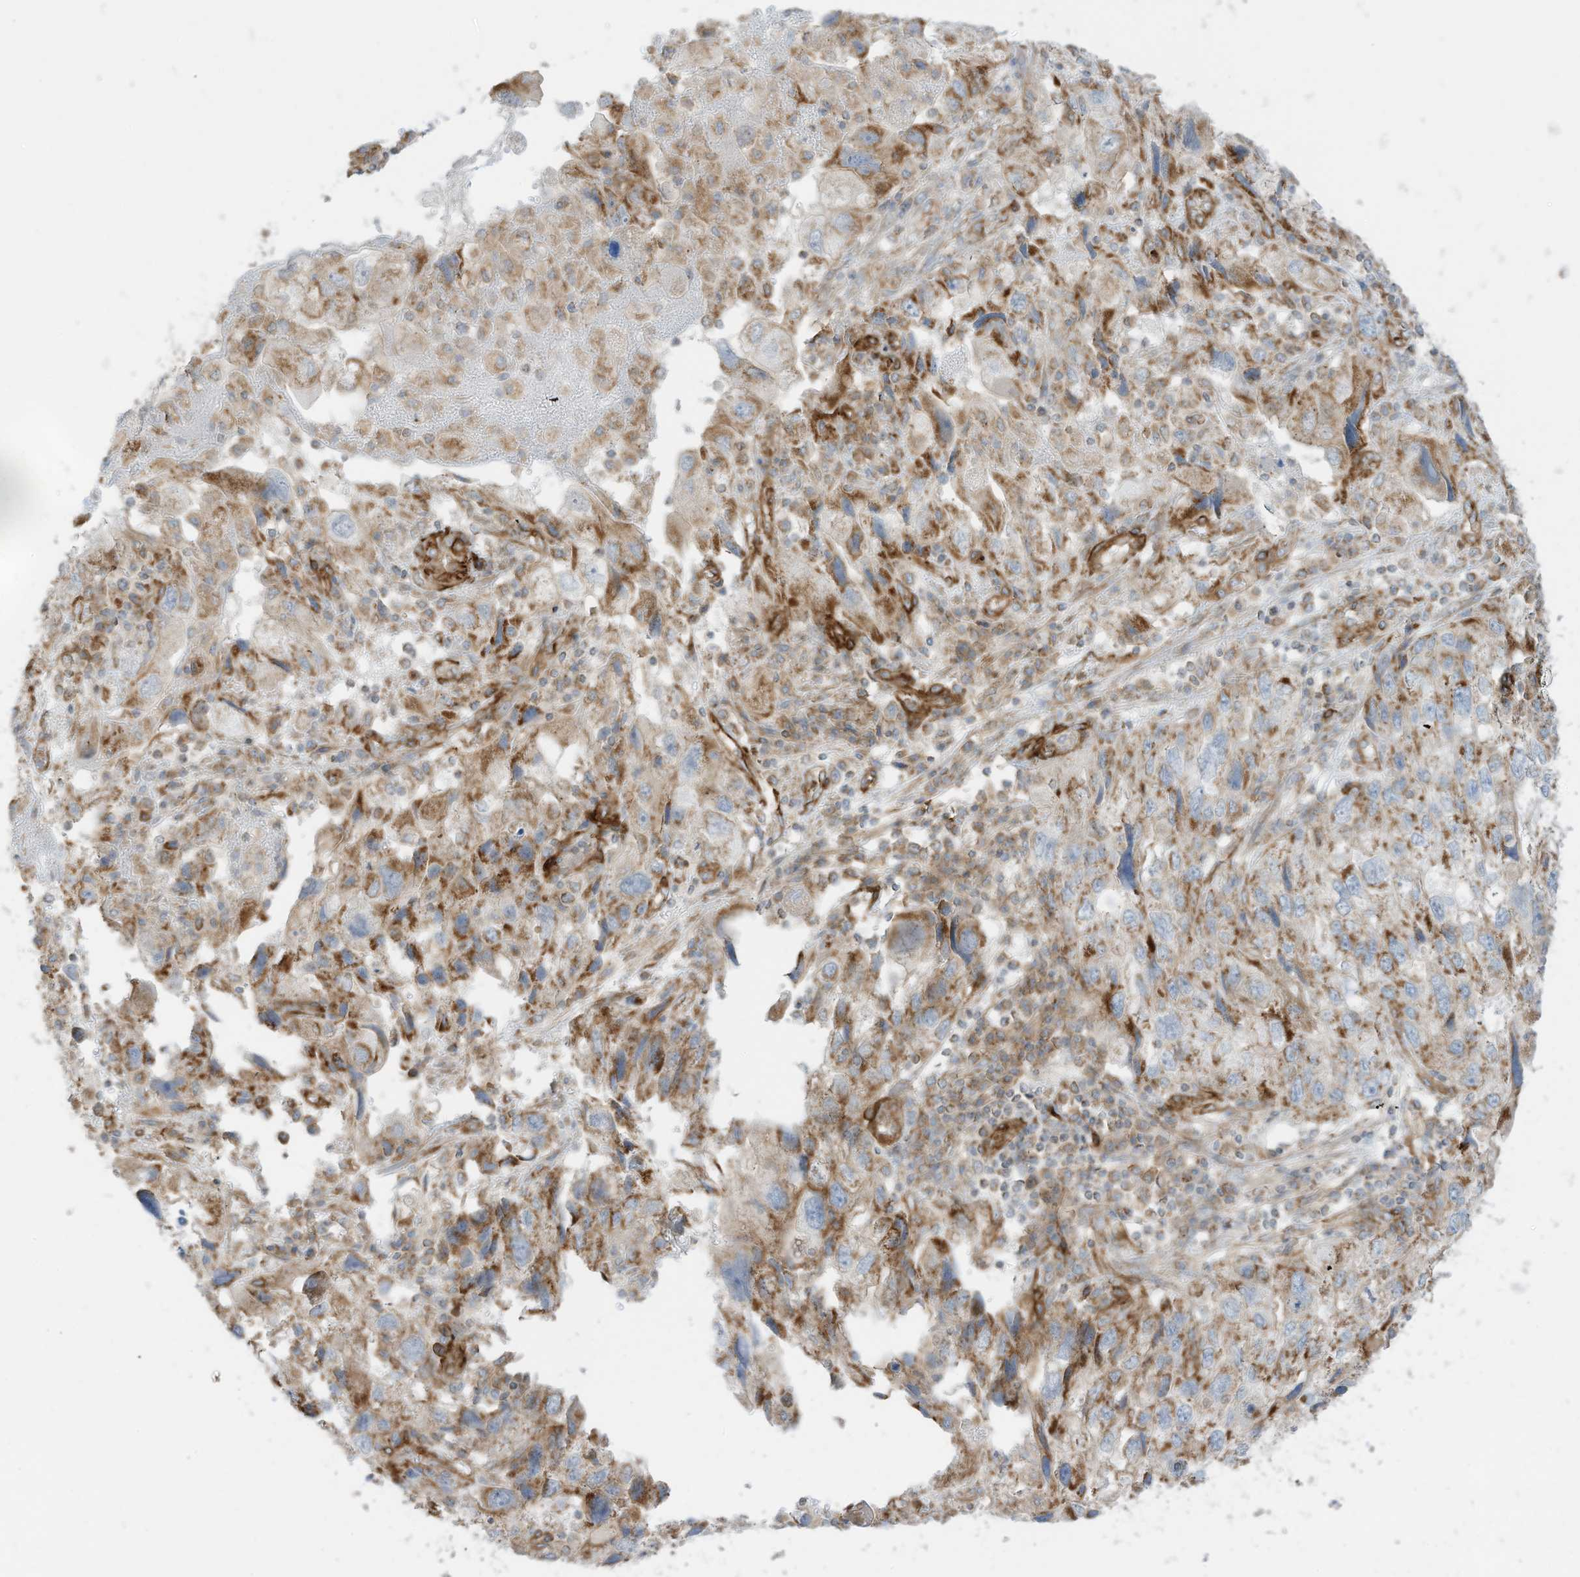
{"staining": {"intensity": "moderate", "quantity": "25%-75%", "location": "cytoplasmic/membranous"}, "tissue": "endometrial cancer", "cell_type": "Tumor cells", "image_type": "cancer", "snomed": [{"axis": "morphology", "description": "Adenocarcinoma, NOS"}, {"axis": "topography", "description": "Endometrium"}], "caption": "Immunohistochemistry image of neoplastic tissue: endometrial cancer (adenocarcinoma) stained using immunohistochemistry shows medium levels of moderate protein expression localized specifically in the cytoplasmic/membranous of tumor cells, appearing as a cytoplasmic/membranous brown color.", "gene": "ABCB7", "patient": {"sex": "female", "age": 49}}